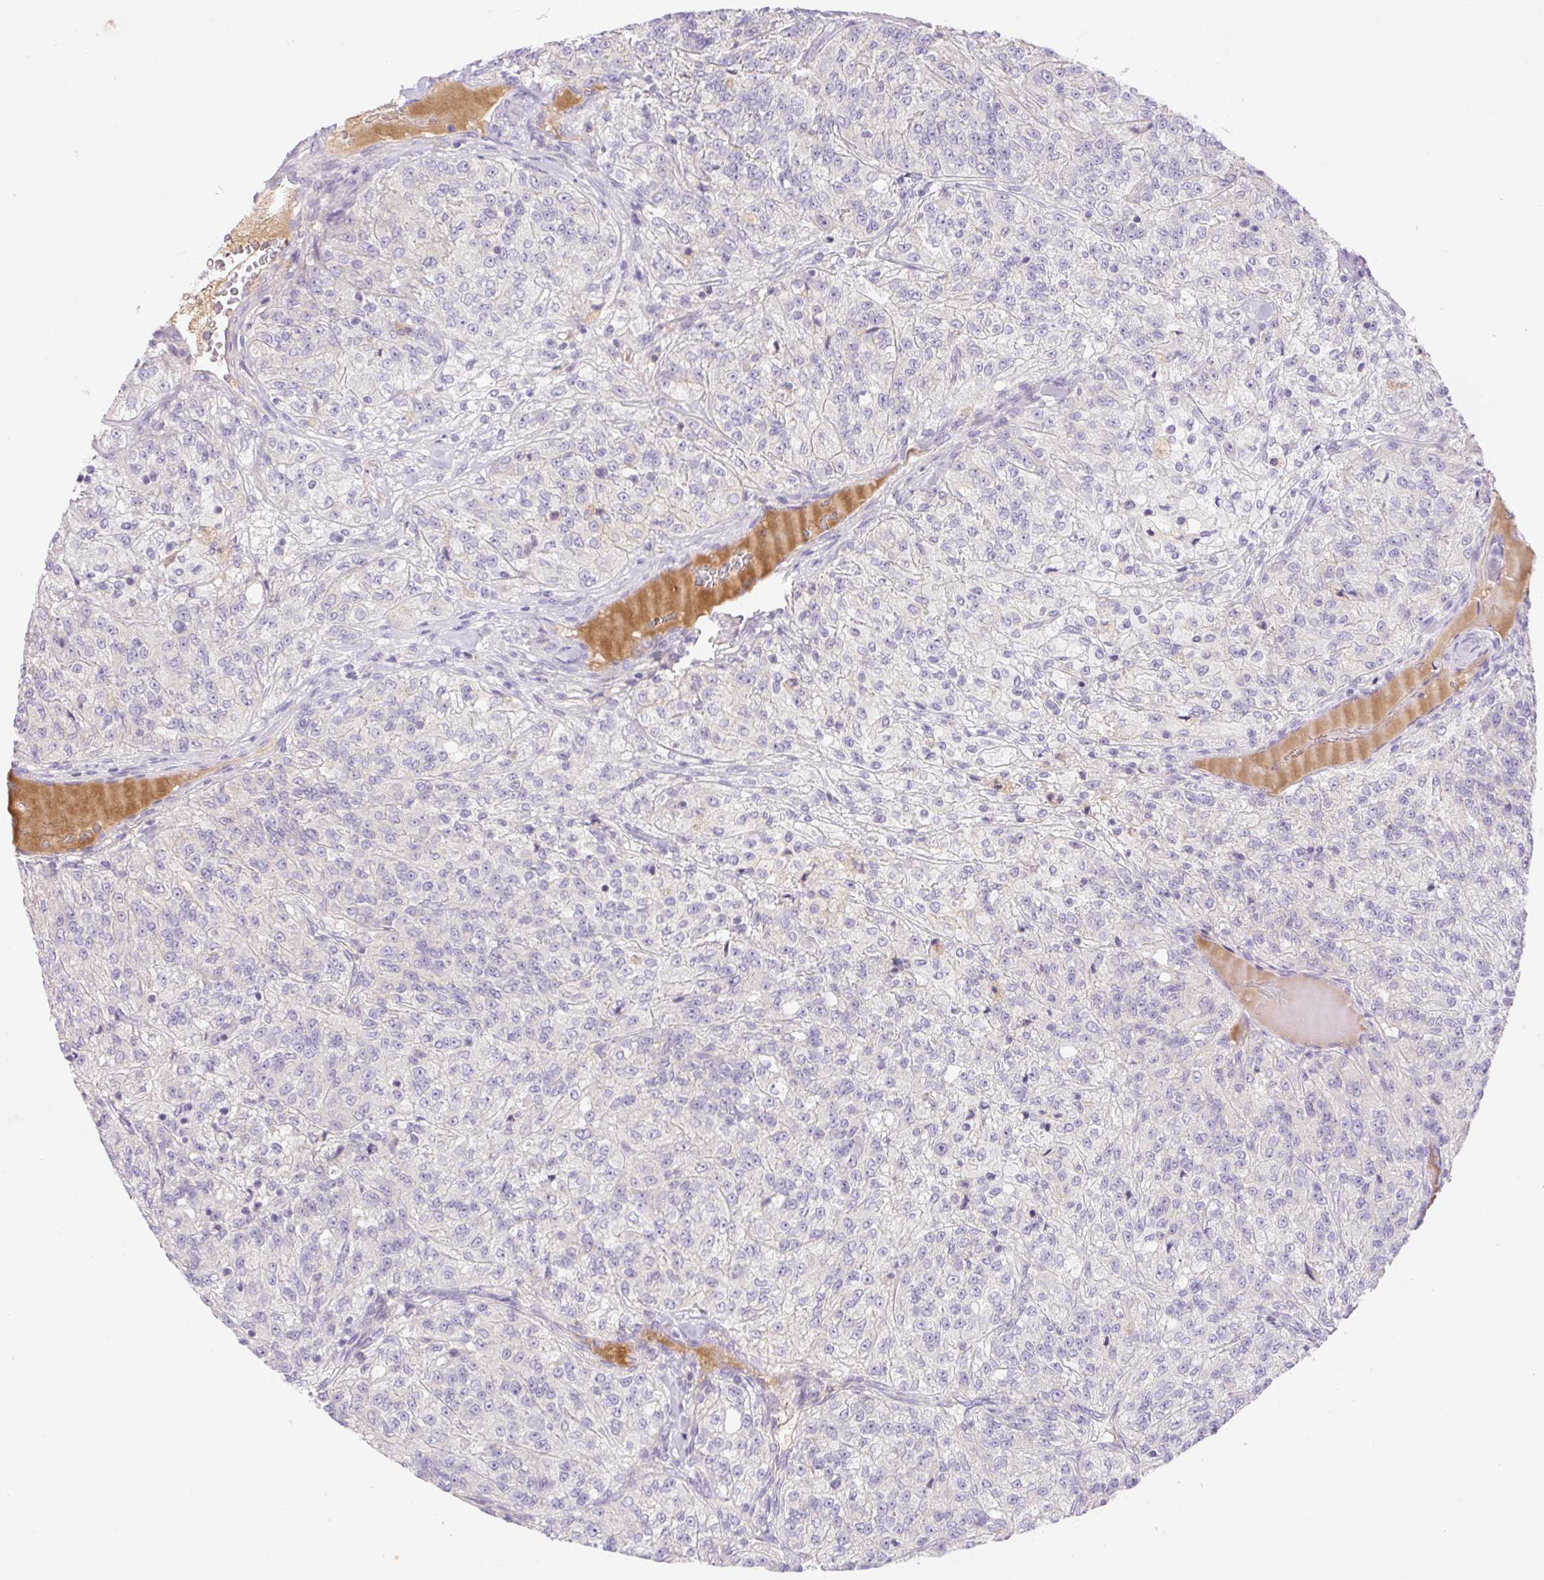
{"staining": {"intensity": "negative", "quantity": "none", "location": "none"}, "tissue": "renal cancer", "cell_type": "Tumor cells", "image_type": "cancer", "snomed": [{"axis": "morphology", "description": "Adenocarcinoma, NOS"}, {"axis": "topography", "description": "Kidney"}], "caption": "This is an immunohistochemistry (IHC) photomicrograph of human adenocarcinoma (renal). There is no positivity in tumor cells.", "gene": "DENND5A", "patient": {"sex": "female", "age": 63}}